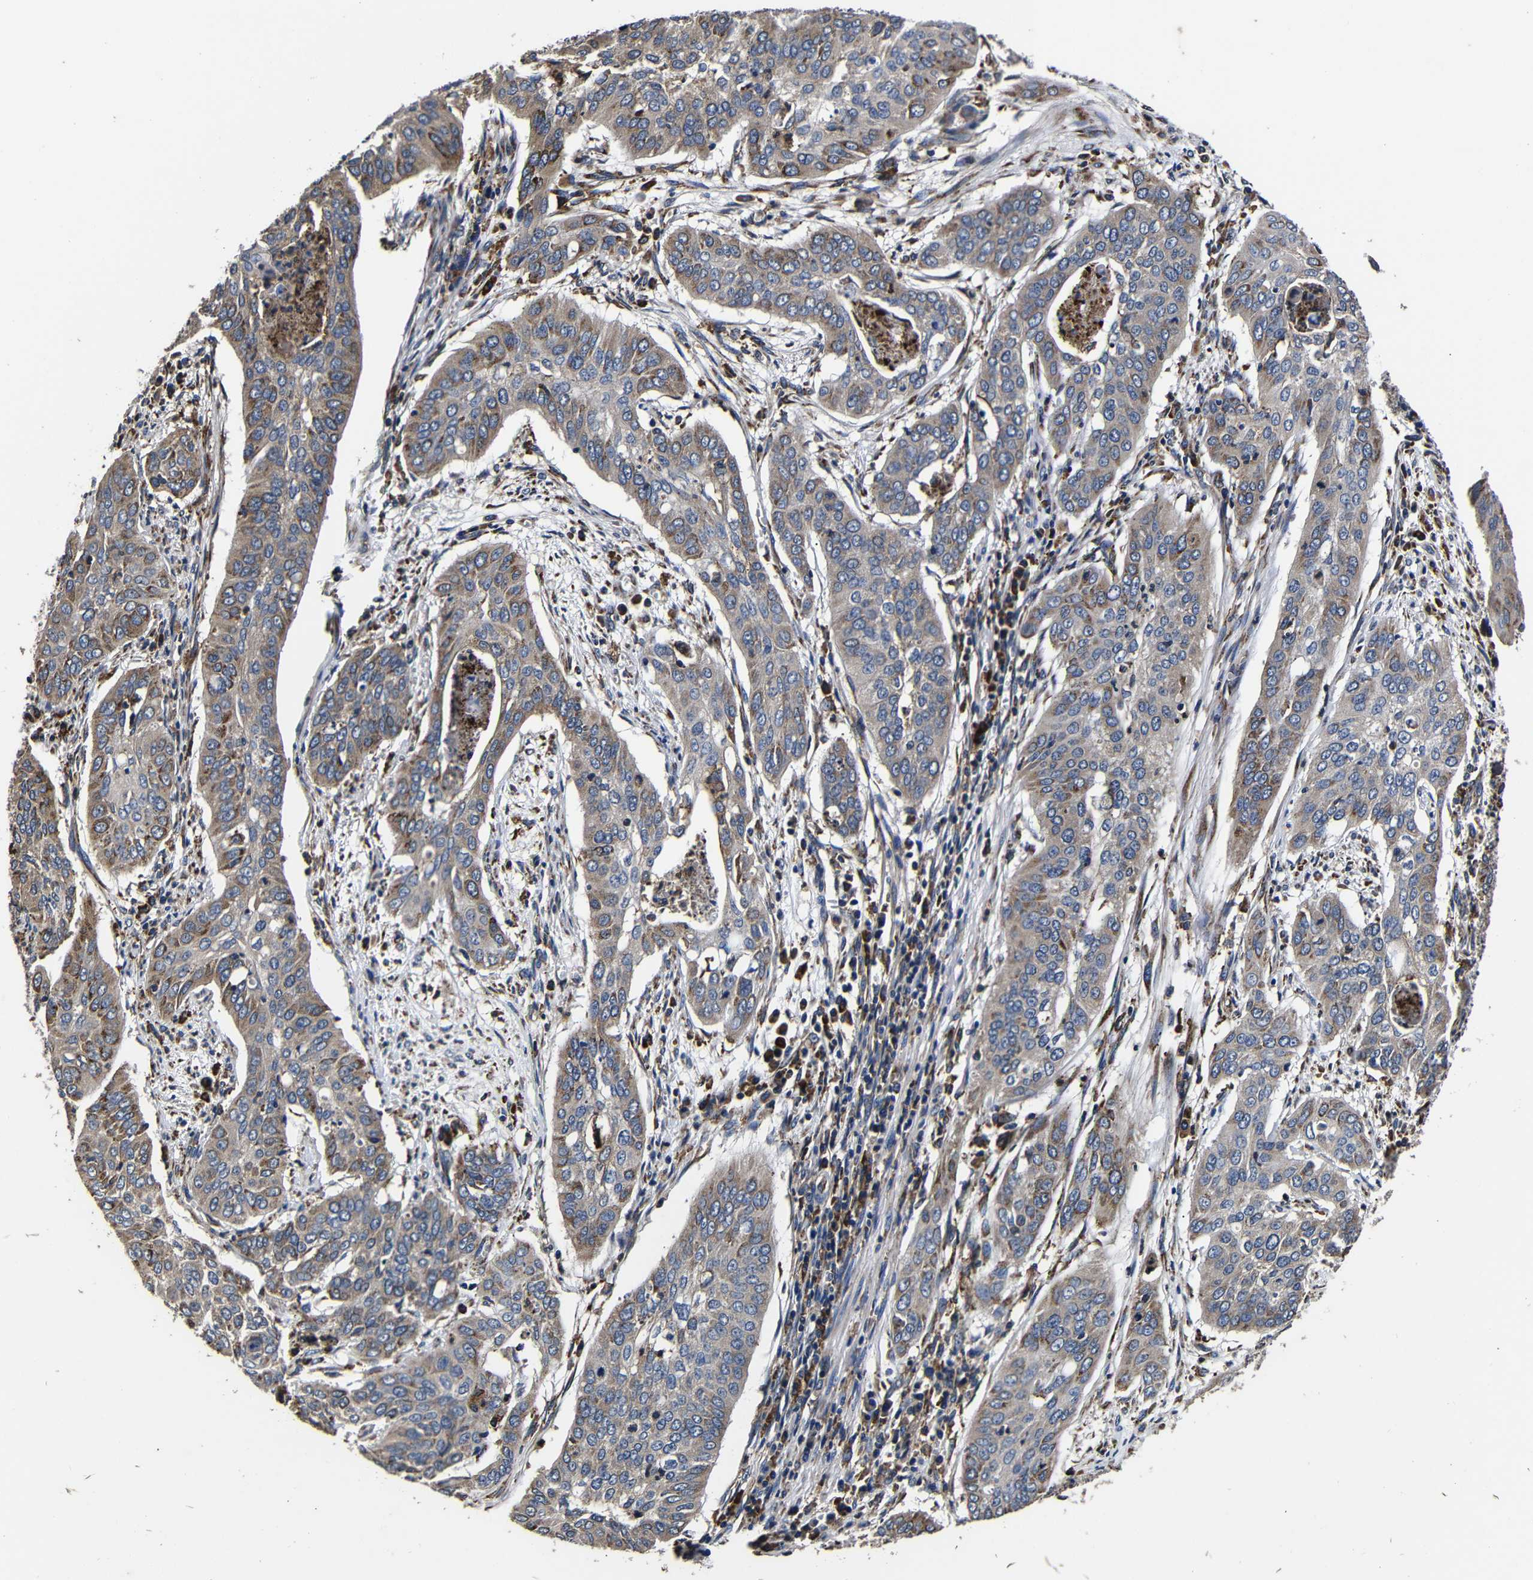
{"staining": {"intensity": "moderate", "quantity": "<25%", "location": "cytoplasmic/membranous"}, "tissue": "cervical cancer", "cell_type": "Tumor cells", "image_type": "cancer", "snomed": [{"axis": "morphology", "description": "Squamous cell carcinoma, NOS"}, {"axis": "topography", "description": "Cervix"}], "caption": "Cervical squamous cell carcinoma was stained to show a protein in brown. There is low levels of moderate cytoplasmic/membranous positivity in approximately <25% of tumor cells. Using DAB (brown) and hematoxylin (blue) stains, captured at high magnification using brightfield microscopy.", "gene": "SCN9A", "patient": {"sex": "female", "age": 39}}